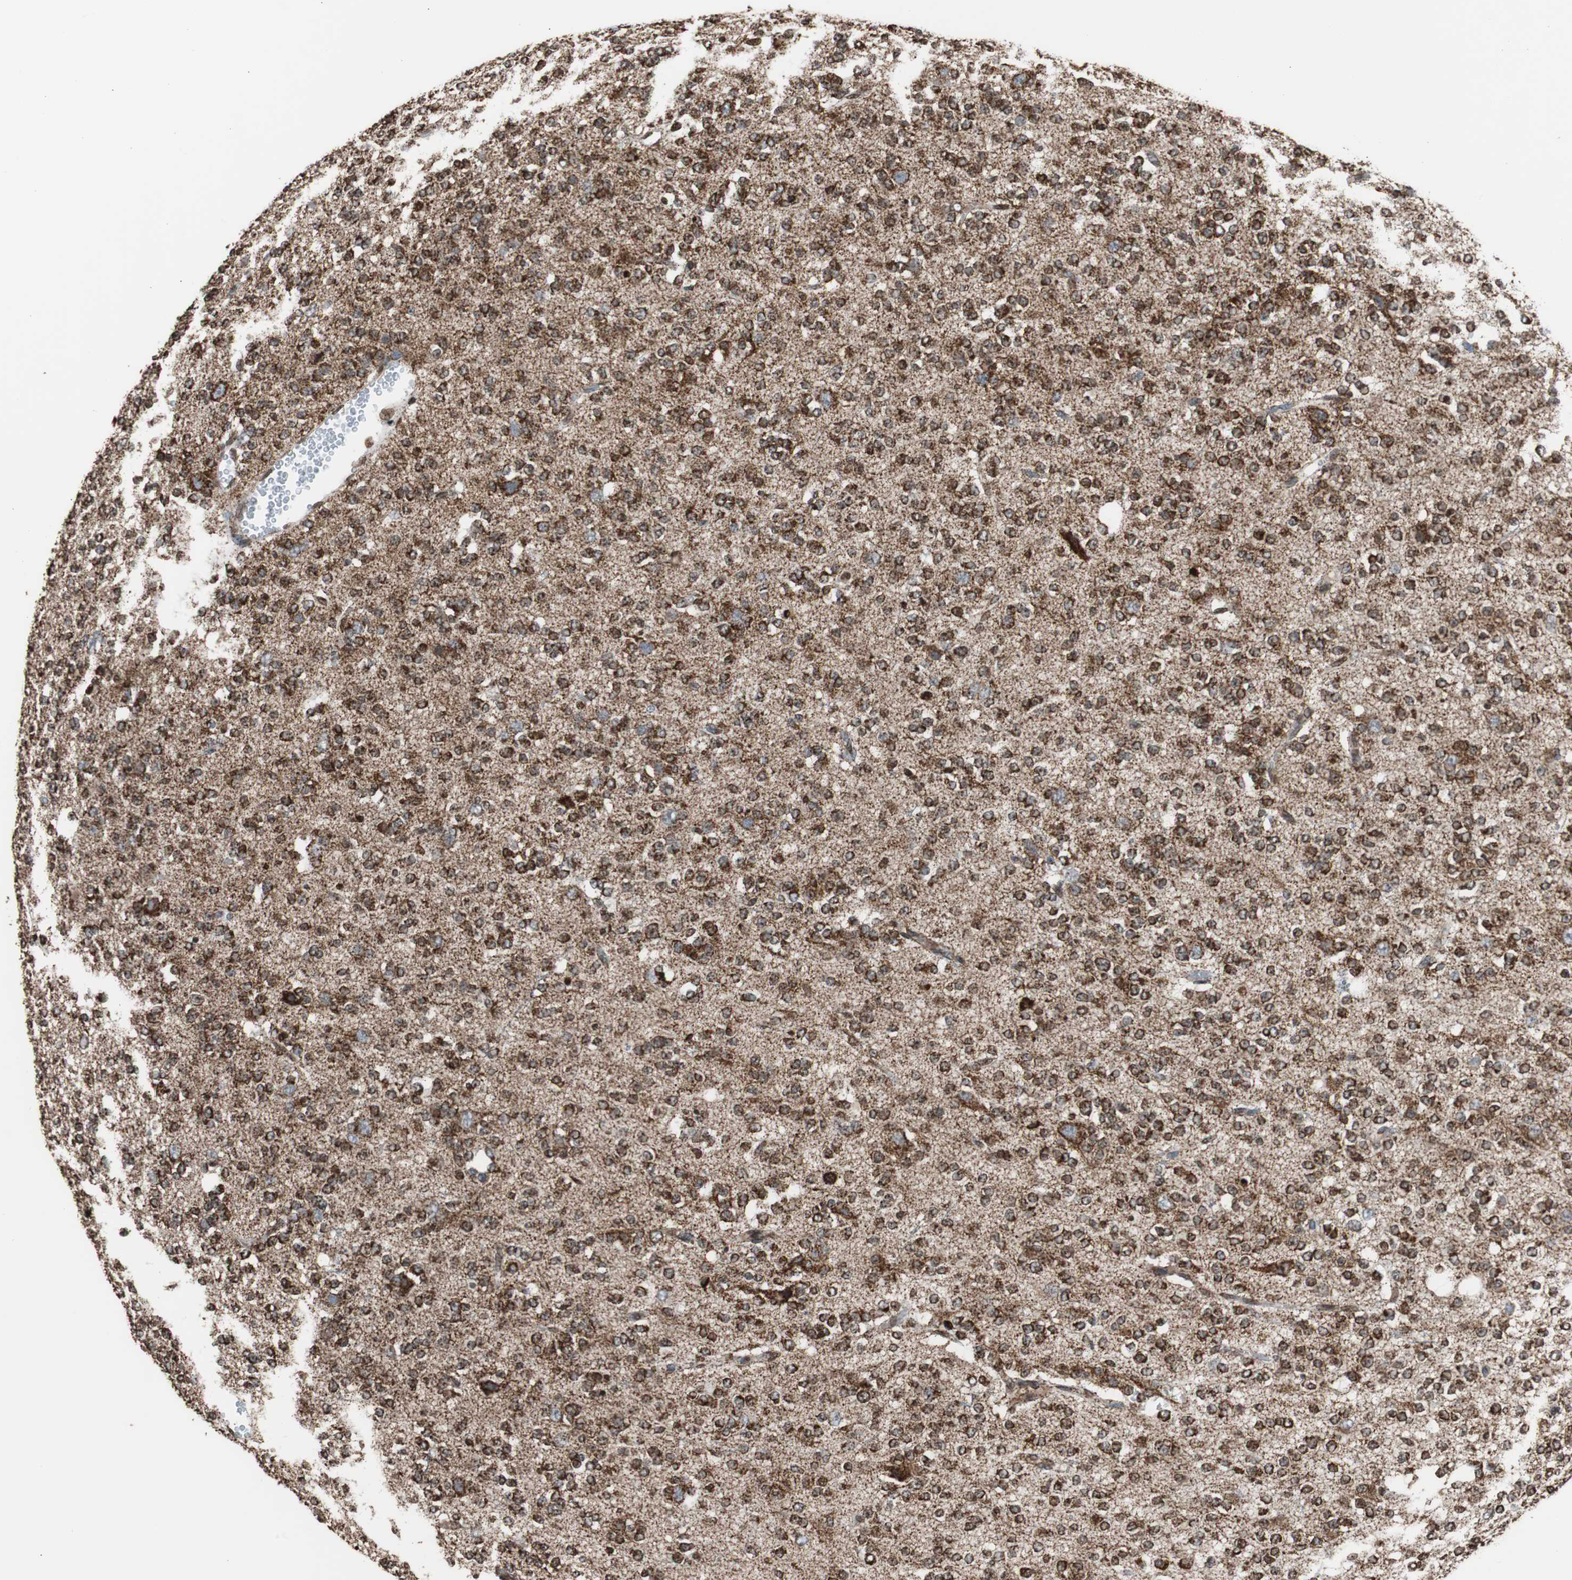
{"staining": {"intensity": "strong", "quantity": ">75%", "location": "cytoplasmic/membranous"}, "tissue": "glioma", "cell_type": "Tumor cells", "image_type": "cancer", "snomed": [{"axis": "morphology", "description": "Glioma, malignant, Low grade"}, {"axis": "topography", "description": "Brain"}], "caption": "This is an image of IHC staining of glioma, which shows strong staining in the cytoplasmic/membranous of tumor cells.", "gene": "HSPA9", "patient": {"sex": "male", "age": 38}}